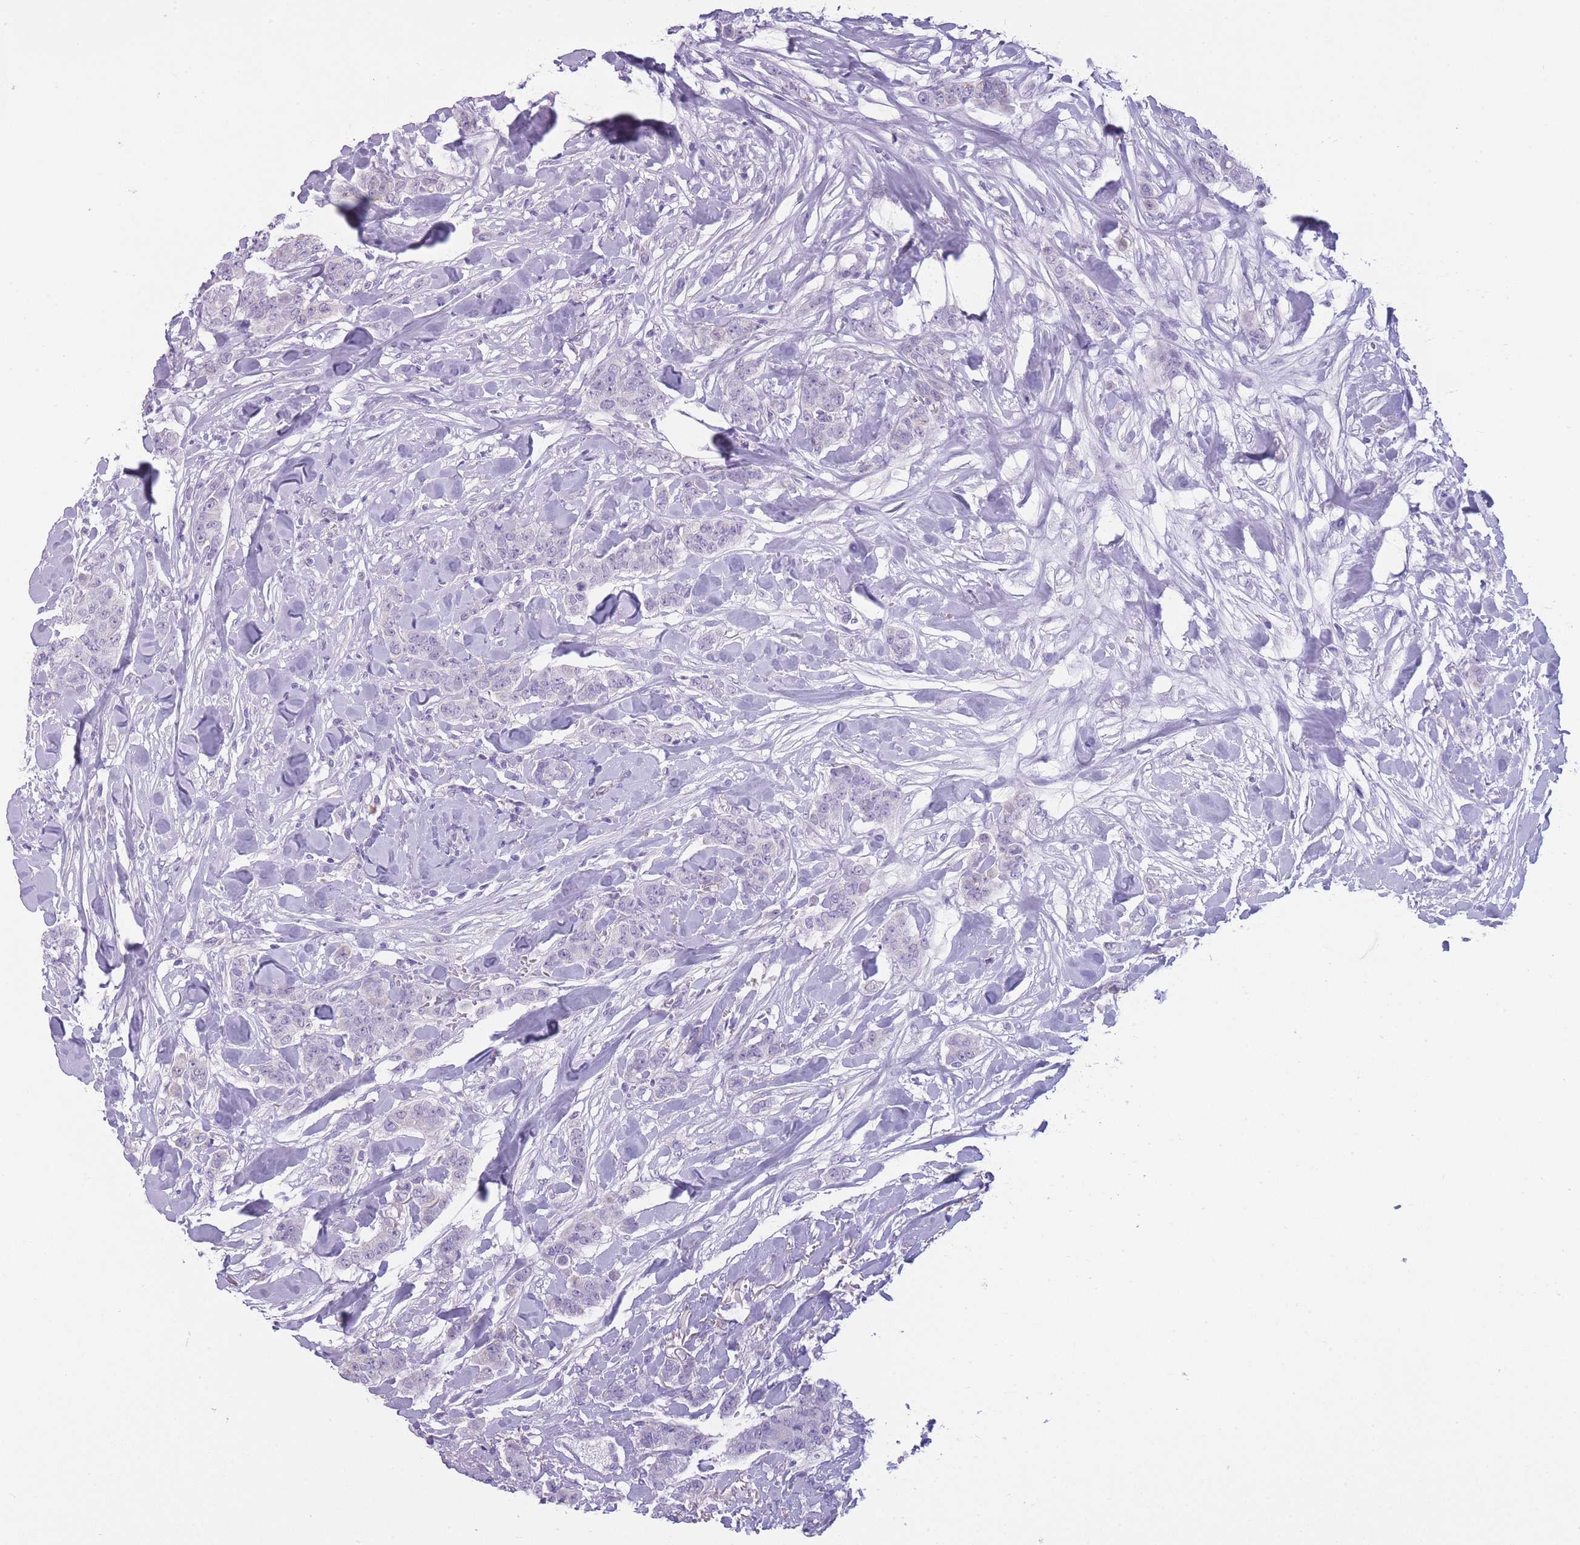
{"staining": {"intensity": "negative", "quantity": "none", "location": "none"}, "tissue": "breast cancer", "cell_type": "Tumor cells", "image_type": "cancer", "snomed": [{"axis": "morphology", "description": "Duct carcinoma"}, {"axis": "topography", "description": "Breast"}], "caption": "High power microscopy image of an IHC micrograph of breast cancer, revealing no significant positivity in tumor cells.", "gene": "DCANP1", "patient": {"sex": "female", "age": 40}}